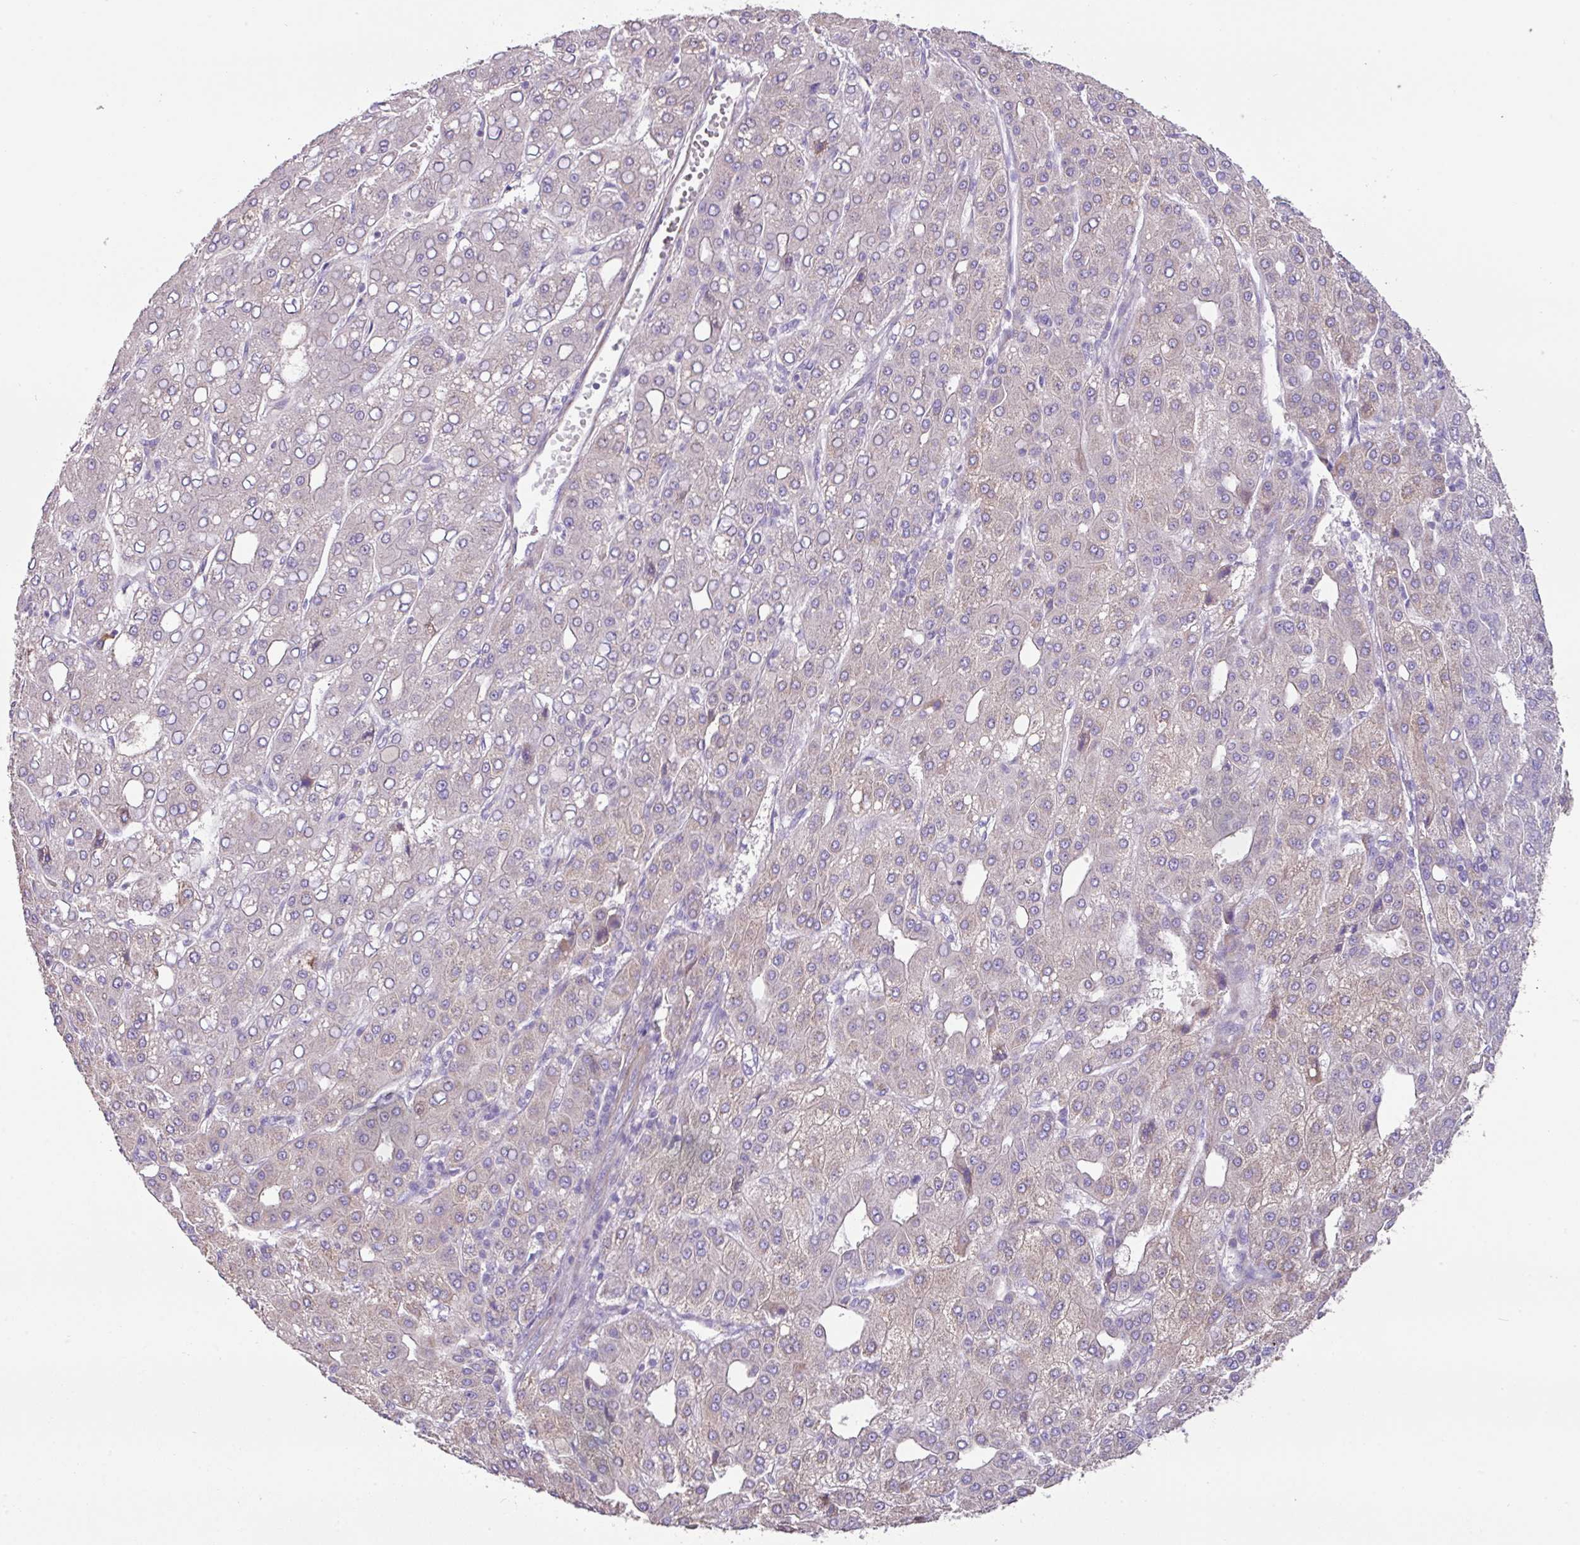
{"staining": {"intensity": "negative", "quantity": "none", "location": "none"}, "tissue": "liver cancer", "cell_type": "Tumor cells", "image_type": "cancer", "snomed": [{"axis": "morphology", "description": "Carcinoma, Hepatocellular, NOS"}, {"axis": "topography", "description": "Liver"}], "caption": "Immunohistochemistry image of neoplastic tissue: hepatocellular carcinoma (liver) stained with DAB shows no significant protein positivity in tumor cells.", "gene": "MRRF", "patient": {"sex": "male", "age": 65}}